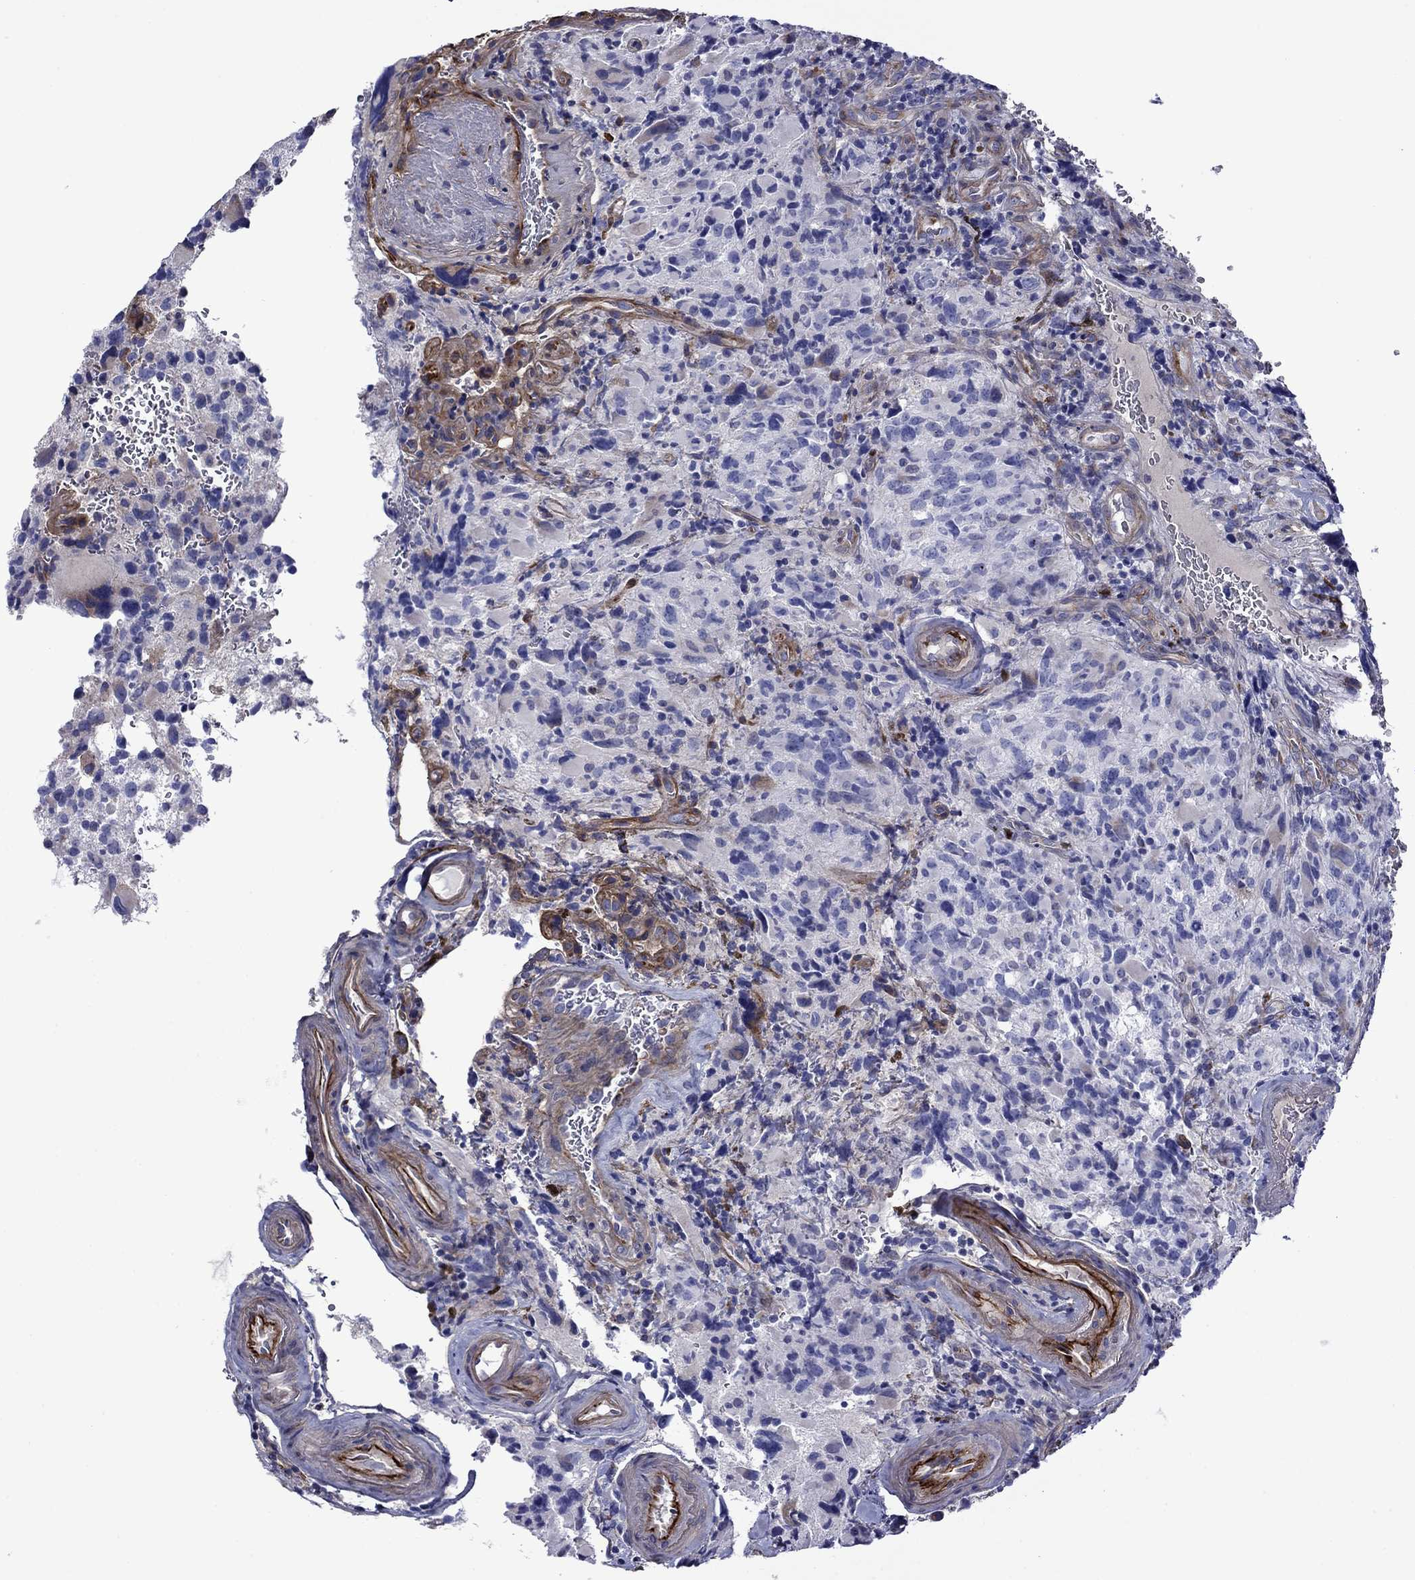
{"staining": {"intensity": "negative", "quantity": "none", "location": "none"}, "tissue": "glioma", "cell_type": "Tumor cells", "image_type": "cancer", "snomed": [{"axis": "morphology", "description": "Glioma, malignant, NOS"}, {"axis": "morphology", "description": "Glioma, malignant, High grade"}, {"axis": "topography", "description": "Brain"}], "caption": "IHC of malignant glioma (high-grade) exhibits no staining in tumor cells.", "gene": "HSPG2", "patient": {"sex": "female", "age": 71}}